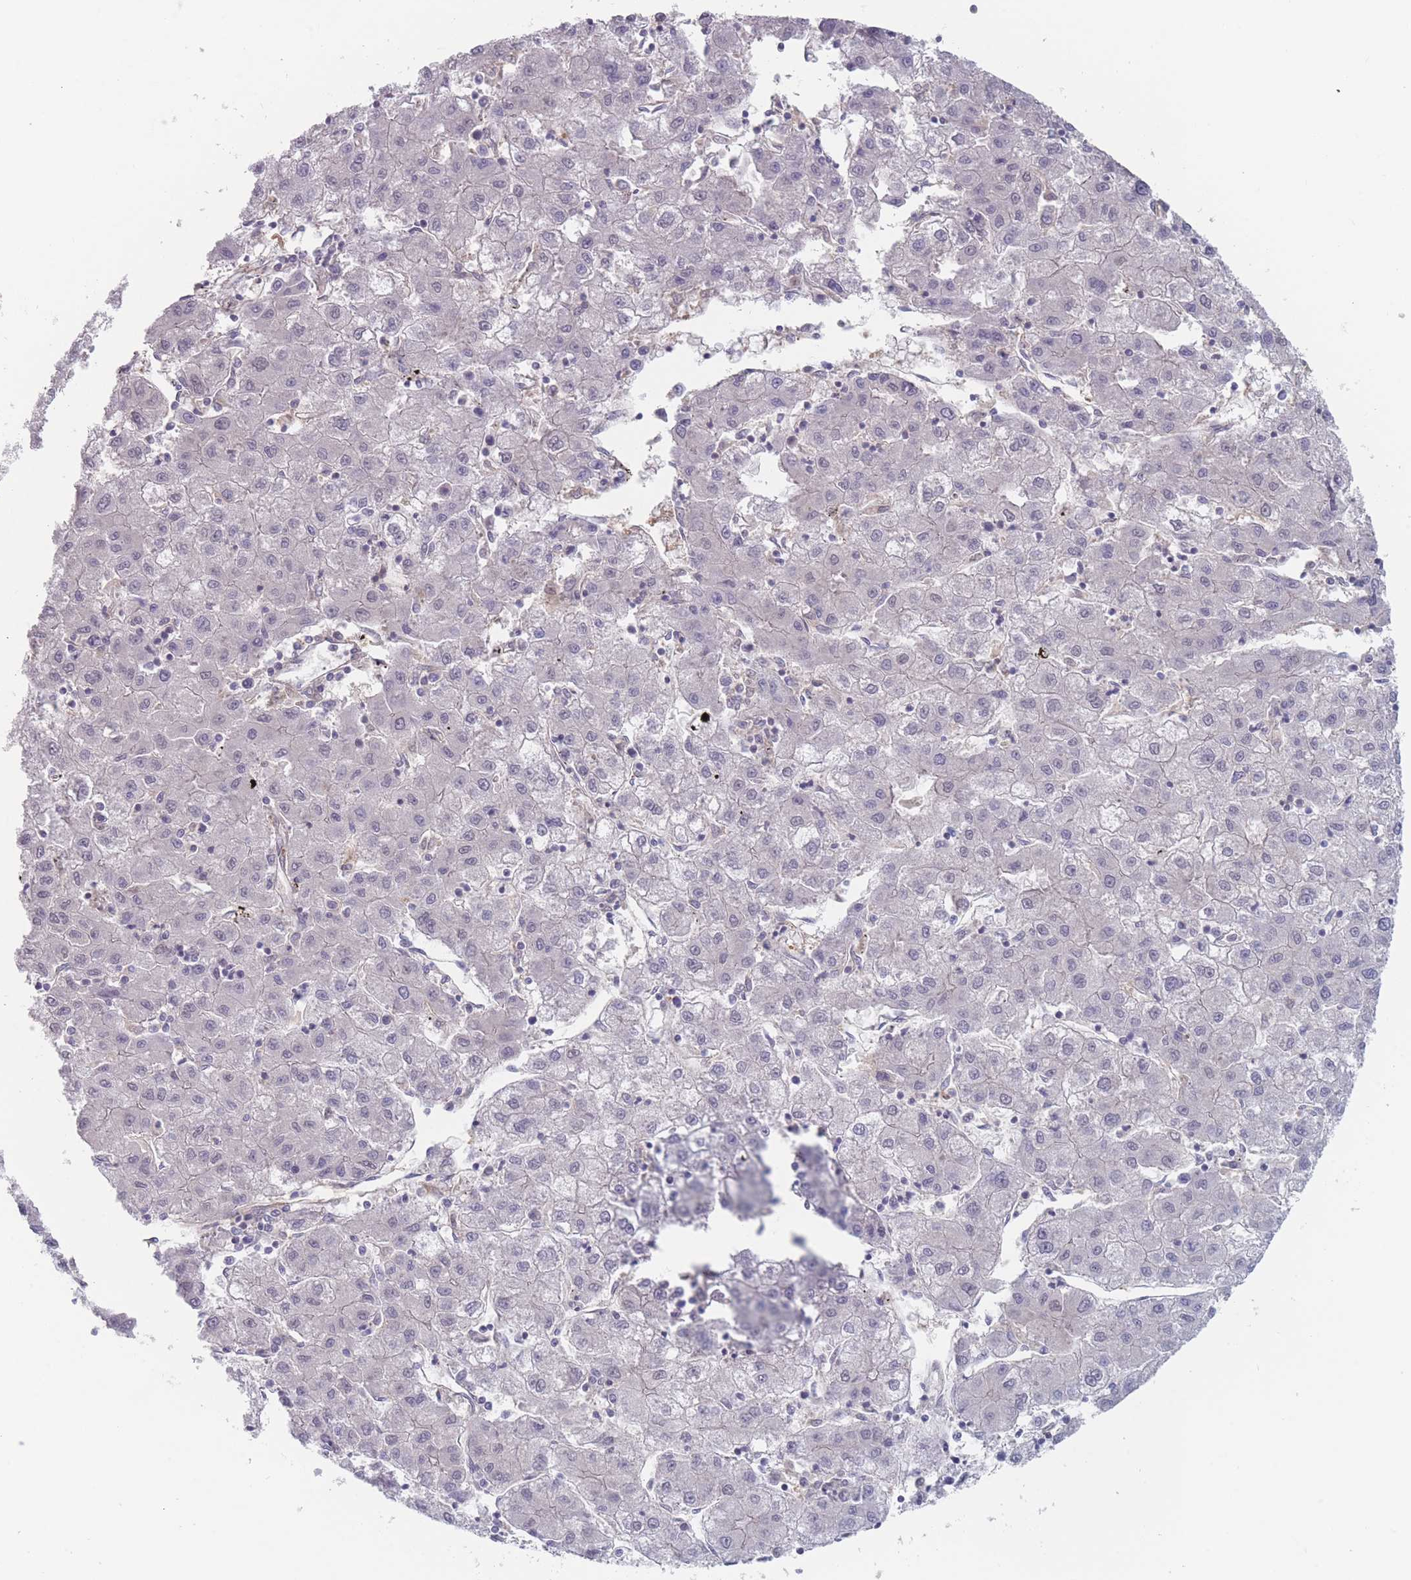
{"staining": {"intensity": "negative", "quantity": "none", "location": "none"}, "tissue": "liver cancer", "cell_type": "Tumor cells", "image_type": "cancer", "snomed": [{"axis": "morphology", "description": "Carcinoma, Hepatocellular, NOS"}, {"axis": "topography", "description": "Liver"}], "caption": "There is no significant expression in tumor cells of liver hepatocellular carcinoma. Nuclei are stained in blue.", "gene": "EFCC1", "patient": {"sex": "male", "age": 72}}